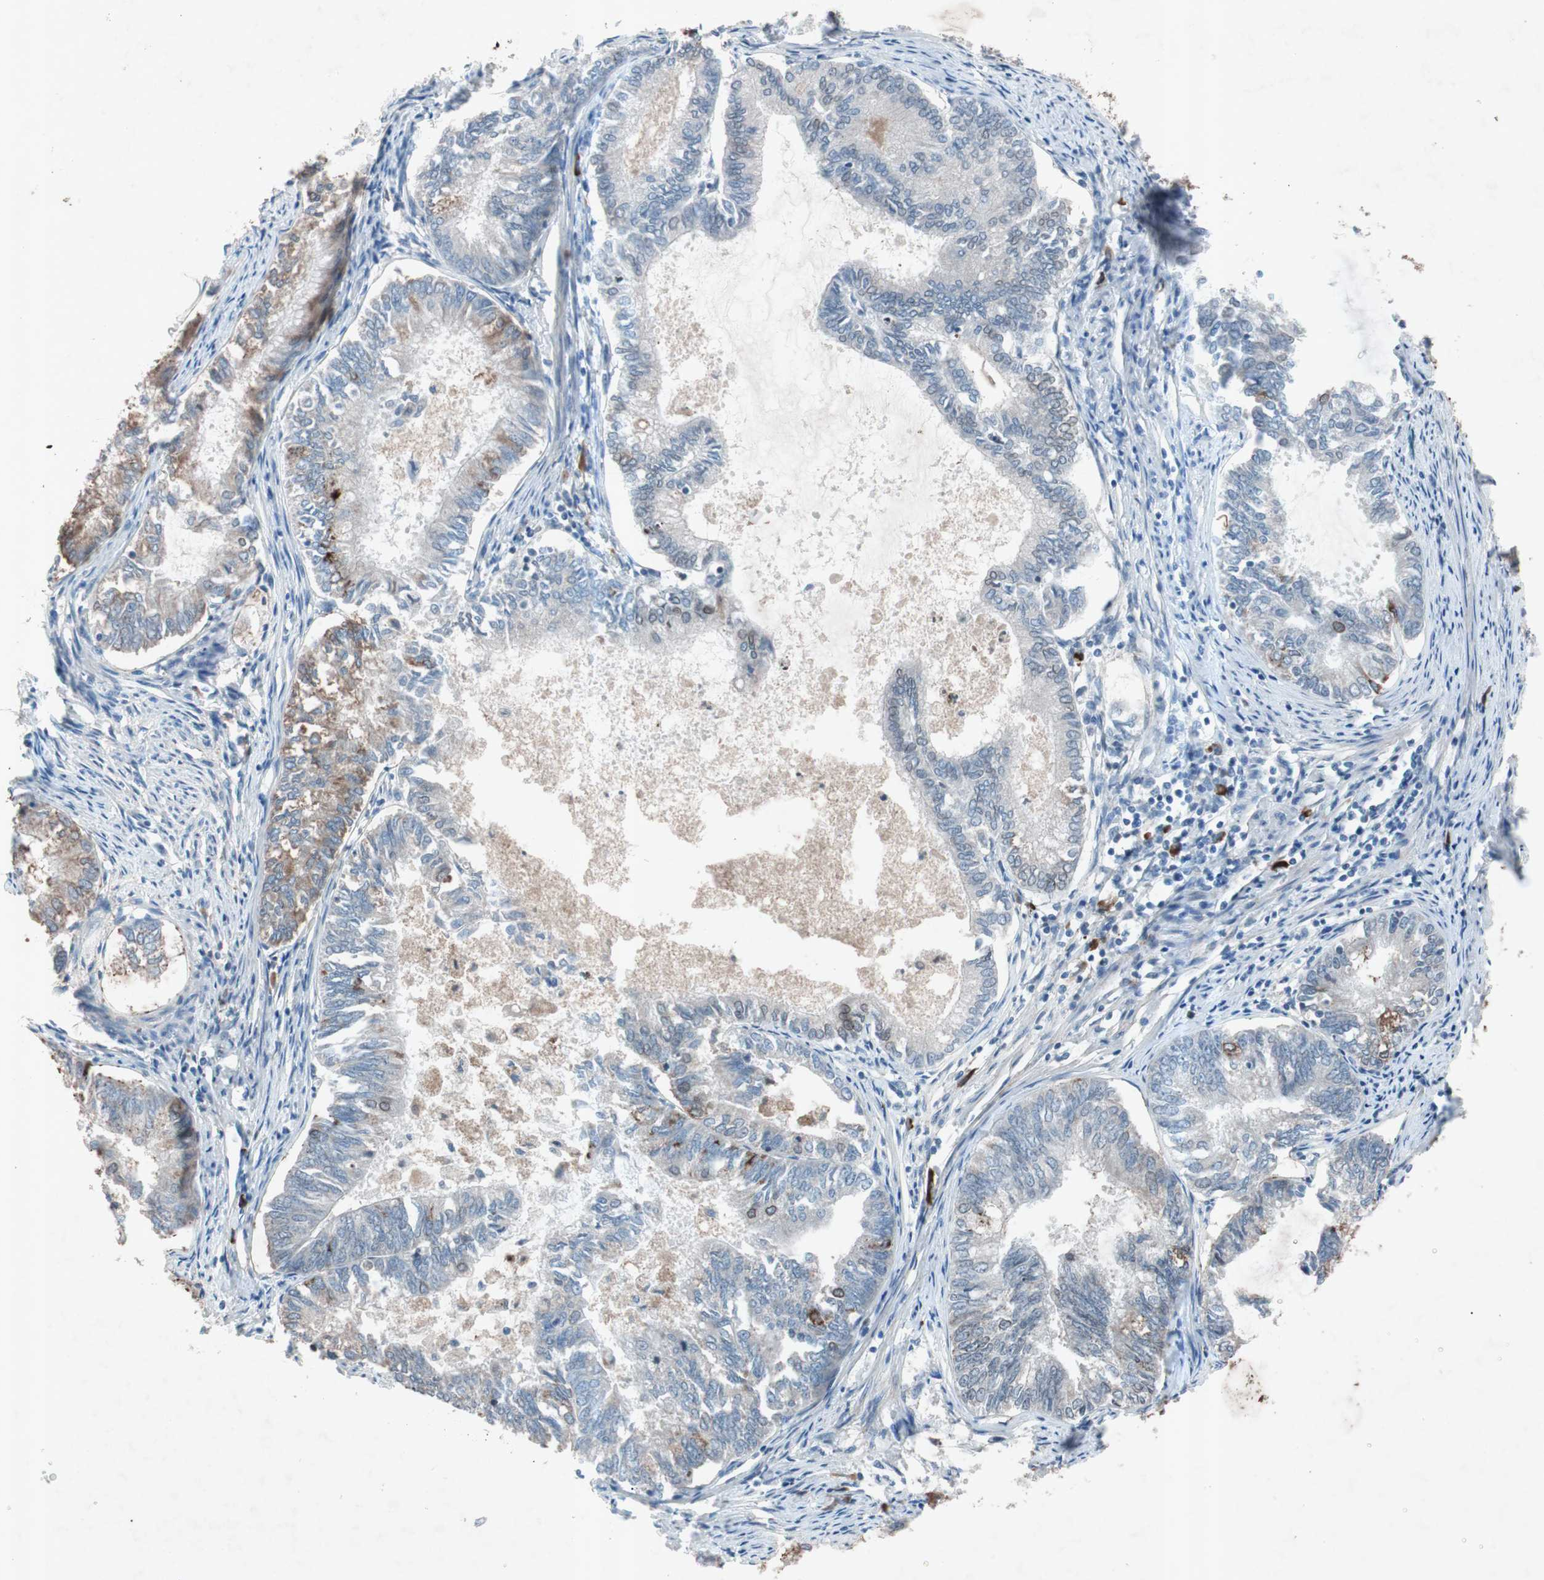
{"staining": {"intensity": "moderate", "quantity": "25%-75%", "location": "cytoplasmic/membranous"}, "tissue": "endometrial cancer", "cell_type": "Tumor cells", "image_type": "cancer", "snomed": [{"axis": "morphology", "description": "Adenocarcinoma, NOS"}, {"axis": "topography", "description": "Endometrium"}], "caption": "Endometrial cancer (adenocarcinoma) stained for a protein (brown) displays moderate cytoplasmic/membranous positive expression in approximately 25%-75% of tumor cells.", "gene": "GRB7", "patient": {"sex": "female", "age": 86}}